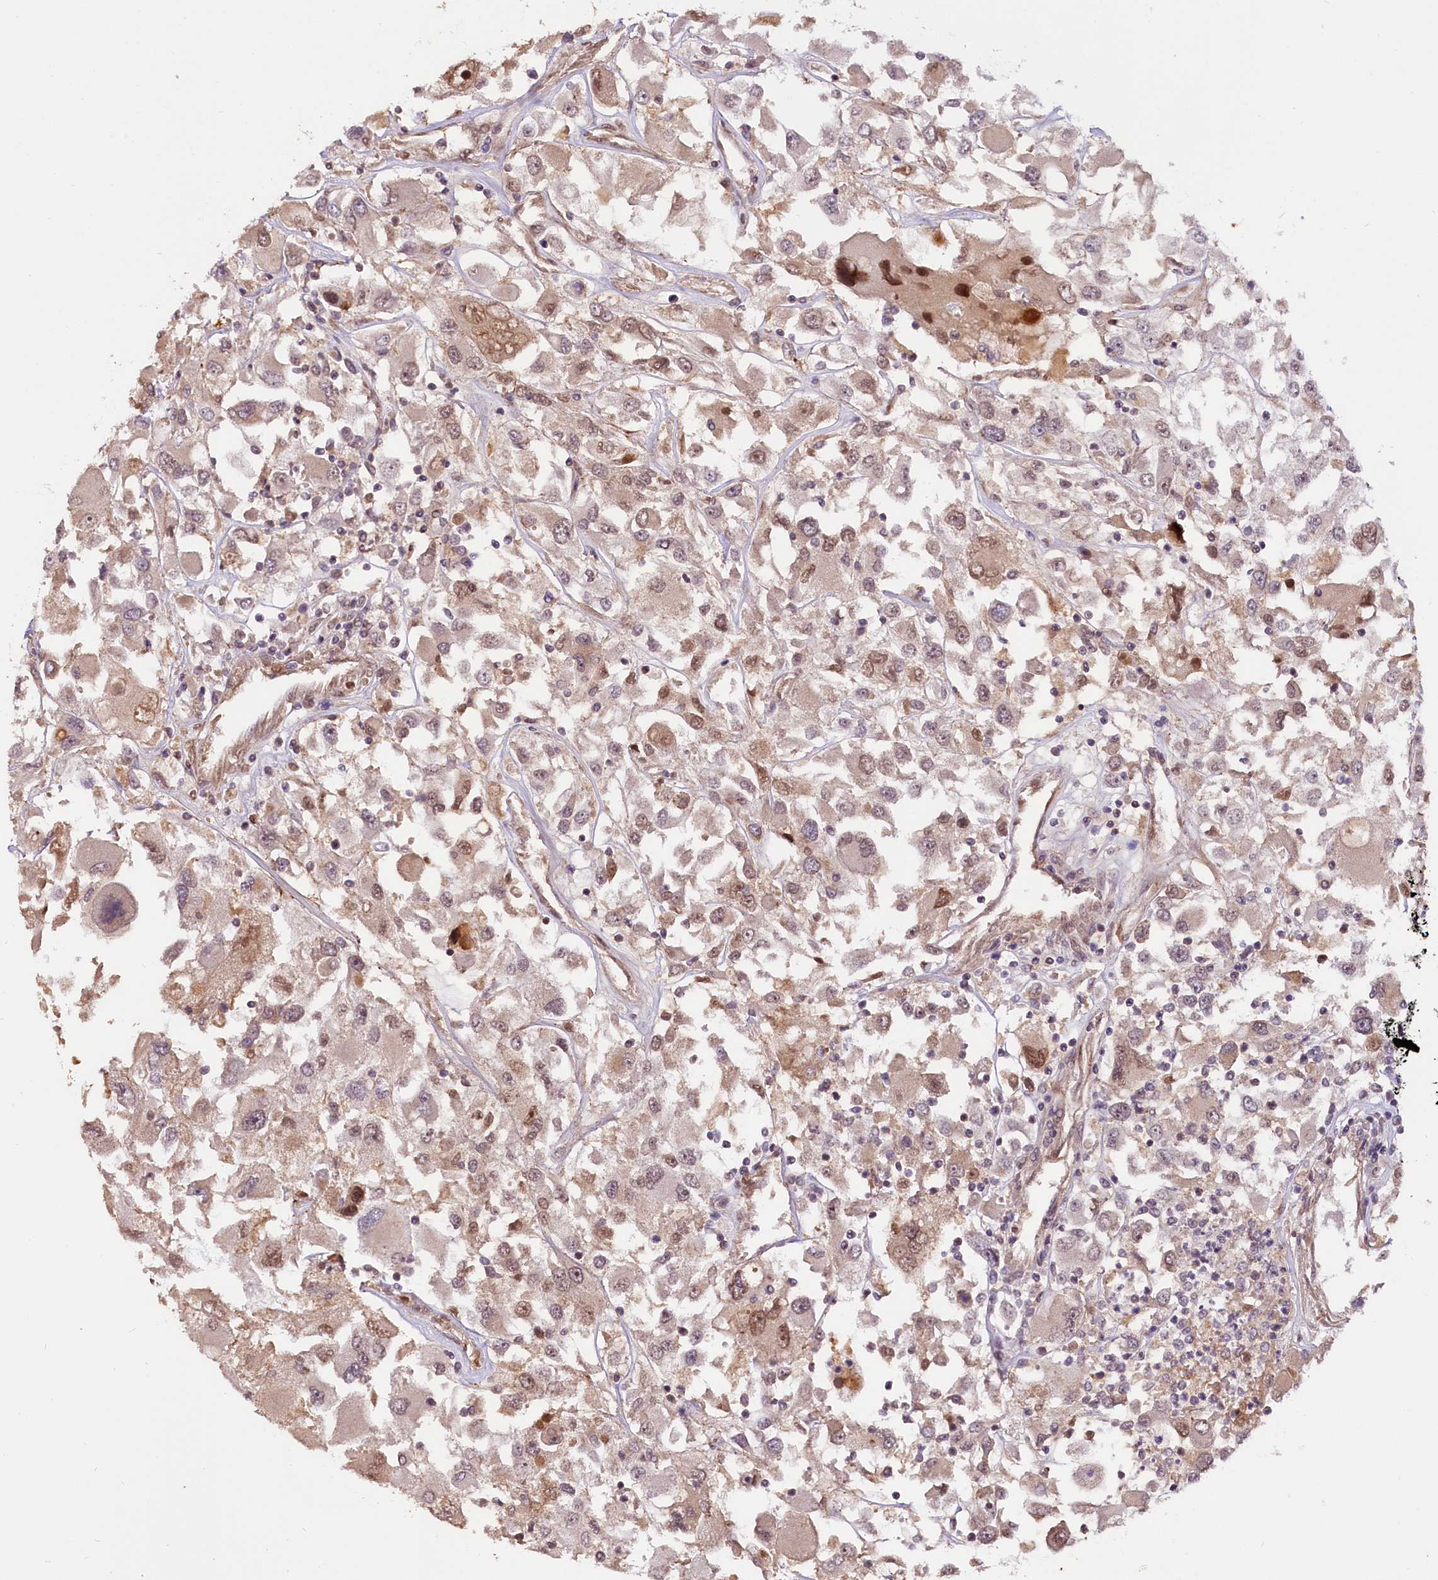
{"staining": {"intensity": "weak", "quantity": ">75%", "location": "cytoplasmic/membranous,nuclear"}, "tissue": "renal cancer", "cell_type": "Tumor cells", "image_type": "cancer", "snomed": [{"axis": "morphology", "description": "Adenocarcinoma, NOS"}, {"axis": "topography", "description": "Kidney"}], "caption": "This is a micrograph of immunohistochemistry staining of adenocarcinoma (renal), which shows weak expression in the cytoplasmic/membranous and nuclear of tumor cells.", "gene": "ZNF480", "patient": {"sex": "female", "age": 52}}